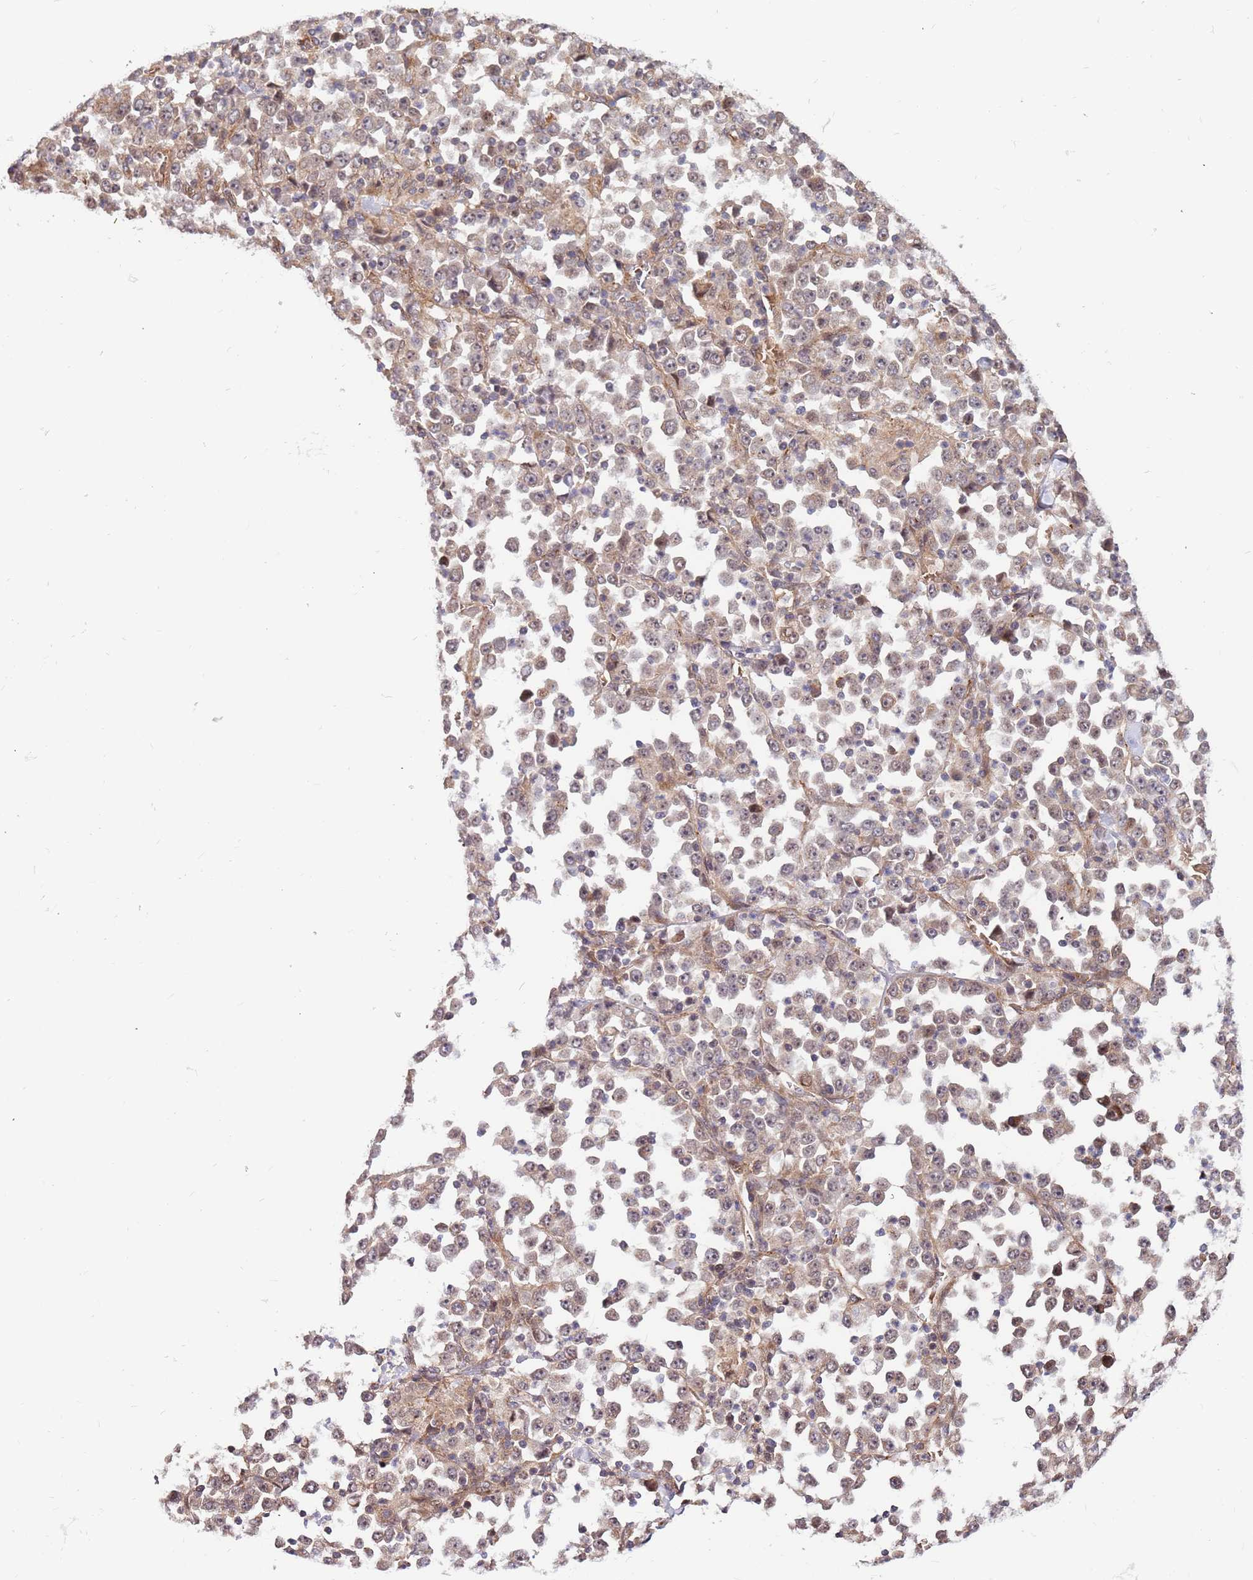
{"staining": {"intensity": "weak", "quantity": "<25%", "location": "cytoplasmic/membranous"}, "tissue": "stomach cancer", "cell_type": "Tumor cells", "image_type": "cancer", "snomed": [{"axis": "morphology", "description": "Normal tissue, NOS"}, {"axis": "morphology", "description": "Adenocarcinoma, NOS"}, {"axis": "topography", "description": "Stomach, upper"}, {"axis": "topography", "description": "Stomach"}], "caption": "Immunohistochemistry of human adenocarcinoma (stomach) displays no staining in tumor cells. (Immunohistochemistry, brightfield microscopy, high magnification).", "gene": "HAUS3", "patient": {"sex": "male", "age": 59}}